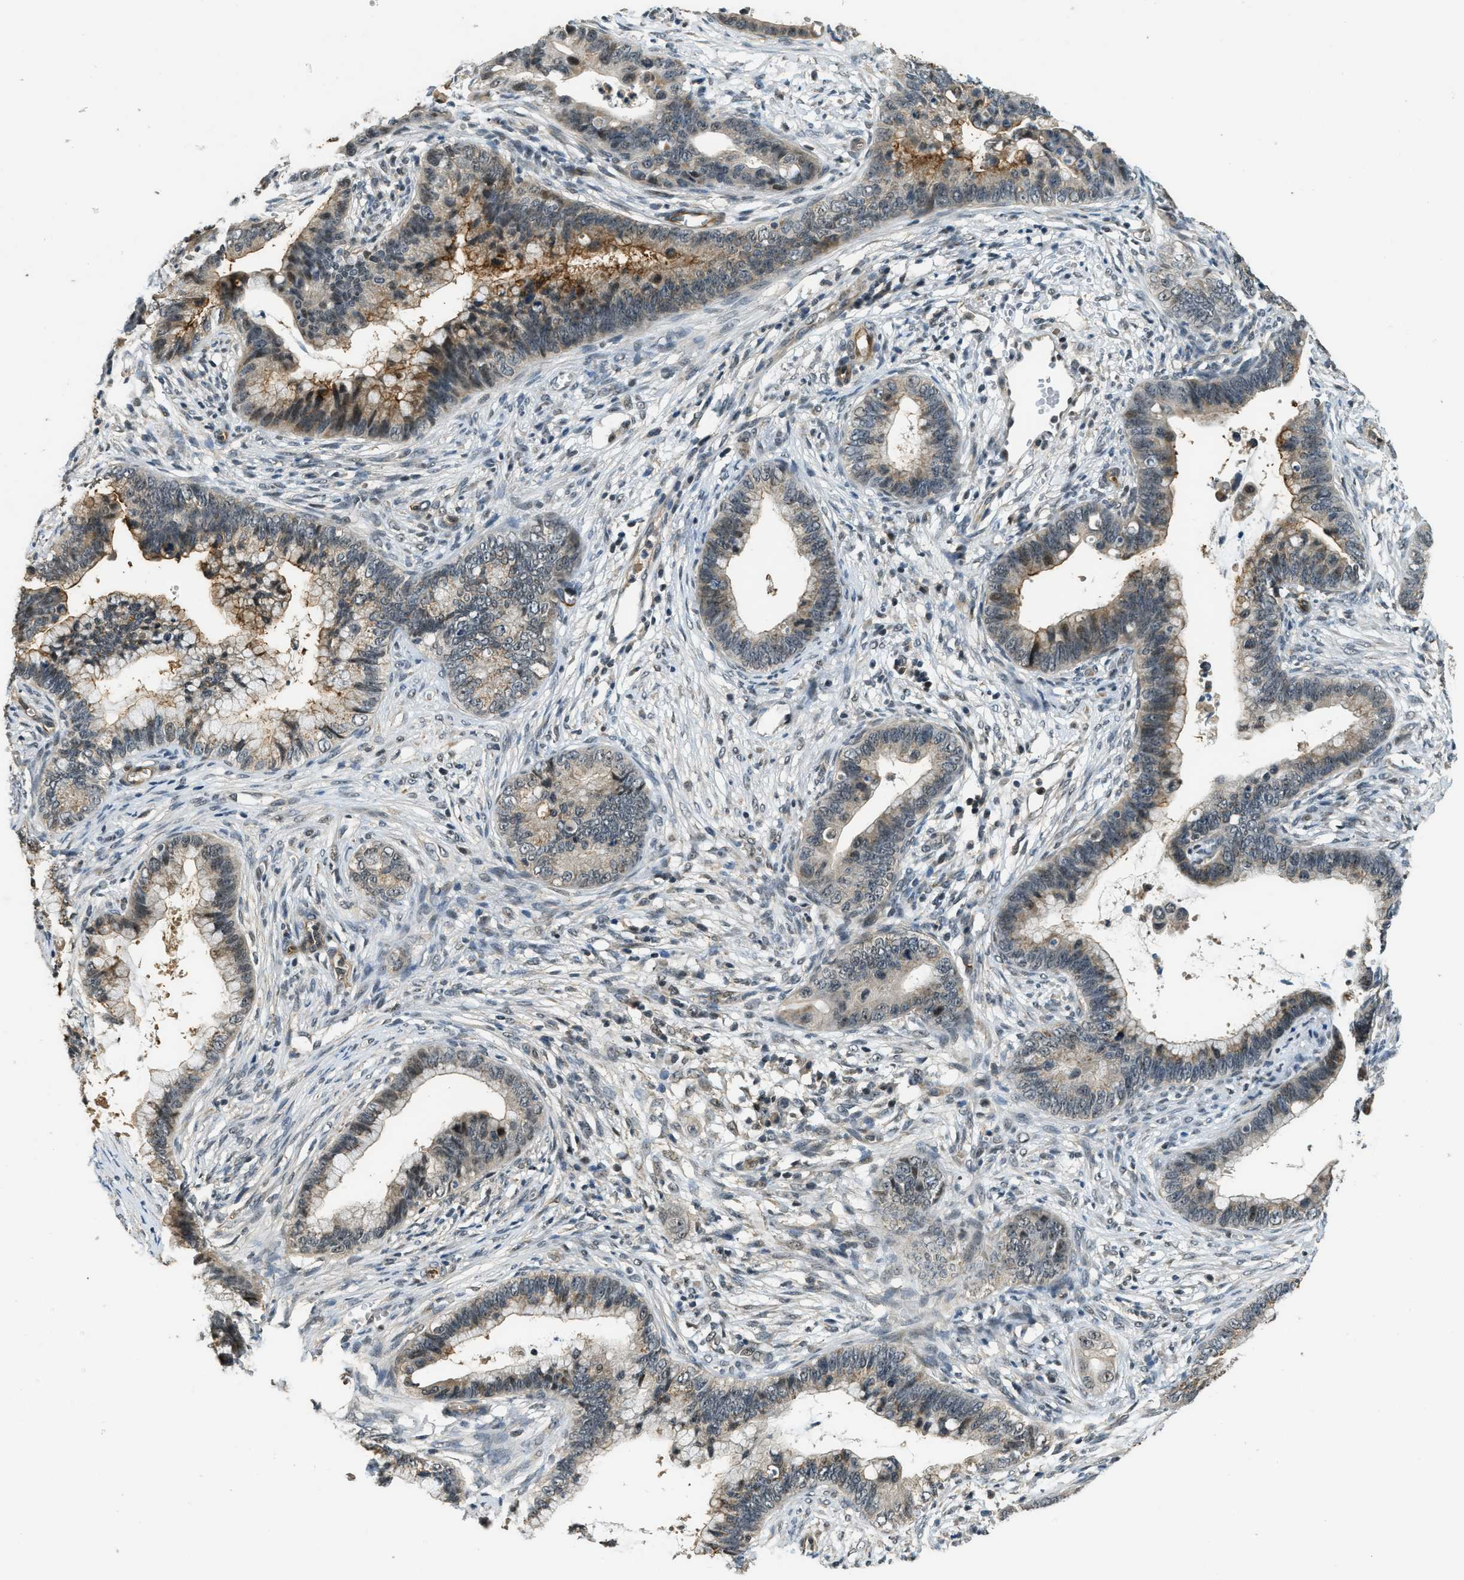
{"staining": {"intensity": "weak", "quantity": "25%-75%", "location": "cytoplasmic/membranous,nuclear"}, "tissue": "cervical cancer", "cell_type": "Tumor cells", "image_type": "cancer", "snomed": [{"axis": "morphology", "description": "Adenocarcinoma, NOS"}, {"axis": "topography", "description": "Cervix"}], "caption": "Immunohistochemical staining of human cervical cancer demonstrates low levels of weak cytoplasmic/membranous and nuclear staining in approximately 25%-75% of tumor cells.", "gene": "MED21", "patient": {"sex": "female", "age": 44}}